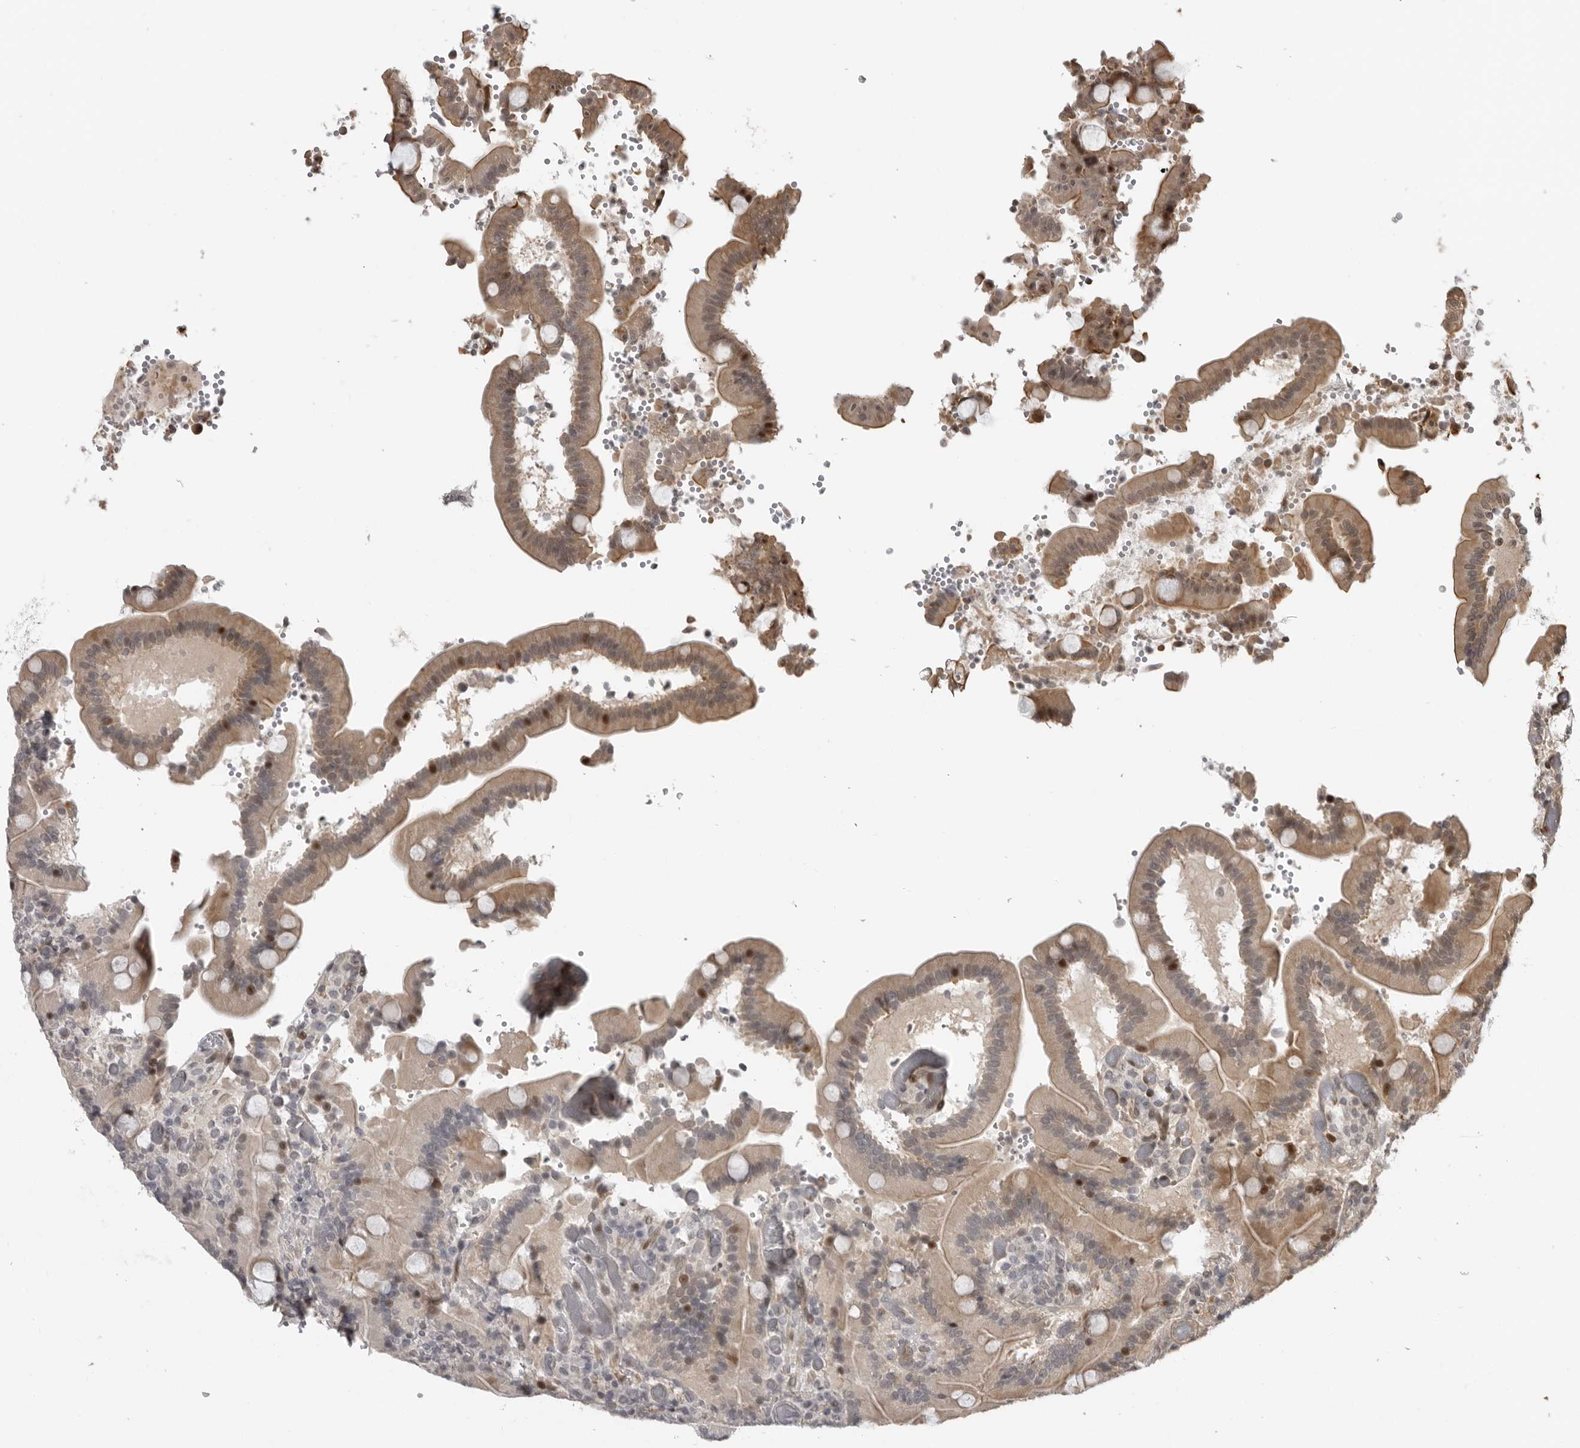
{"staining": {"intensity": "moderate", "quantity": "25%-75%", "location": "cytoplasmic/membranous"}, "tissue": "duodenum", "cell_type": "Glandular cells", "image_type": "normal", "snomed": [{"axis": "morphology", "description": "Normal tissue, NOS"}, {"axis": "topography", "description": "Duodenum"}], "caption": "Unremarkable duodenum displays moderate cytoplasmic/membranous expression in about 25%-75% of glandular cells, visualized by immunohistochemistry.", "gene": "PRRX2", "patient": {"sex": "female", "age": 62}}